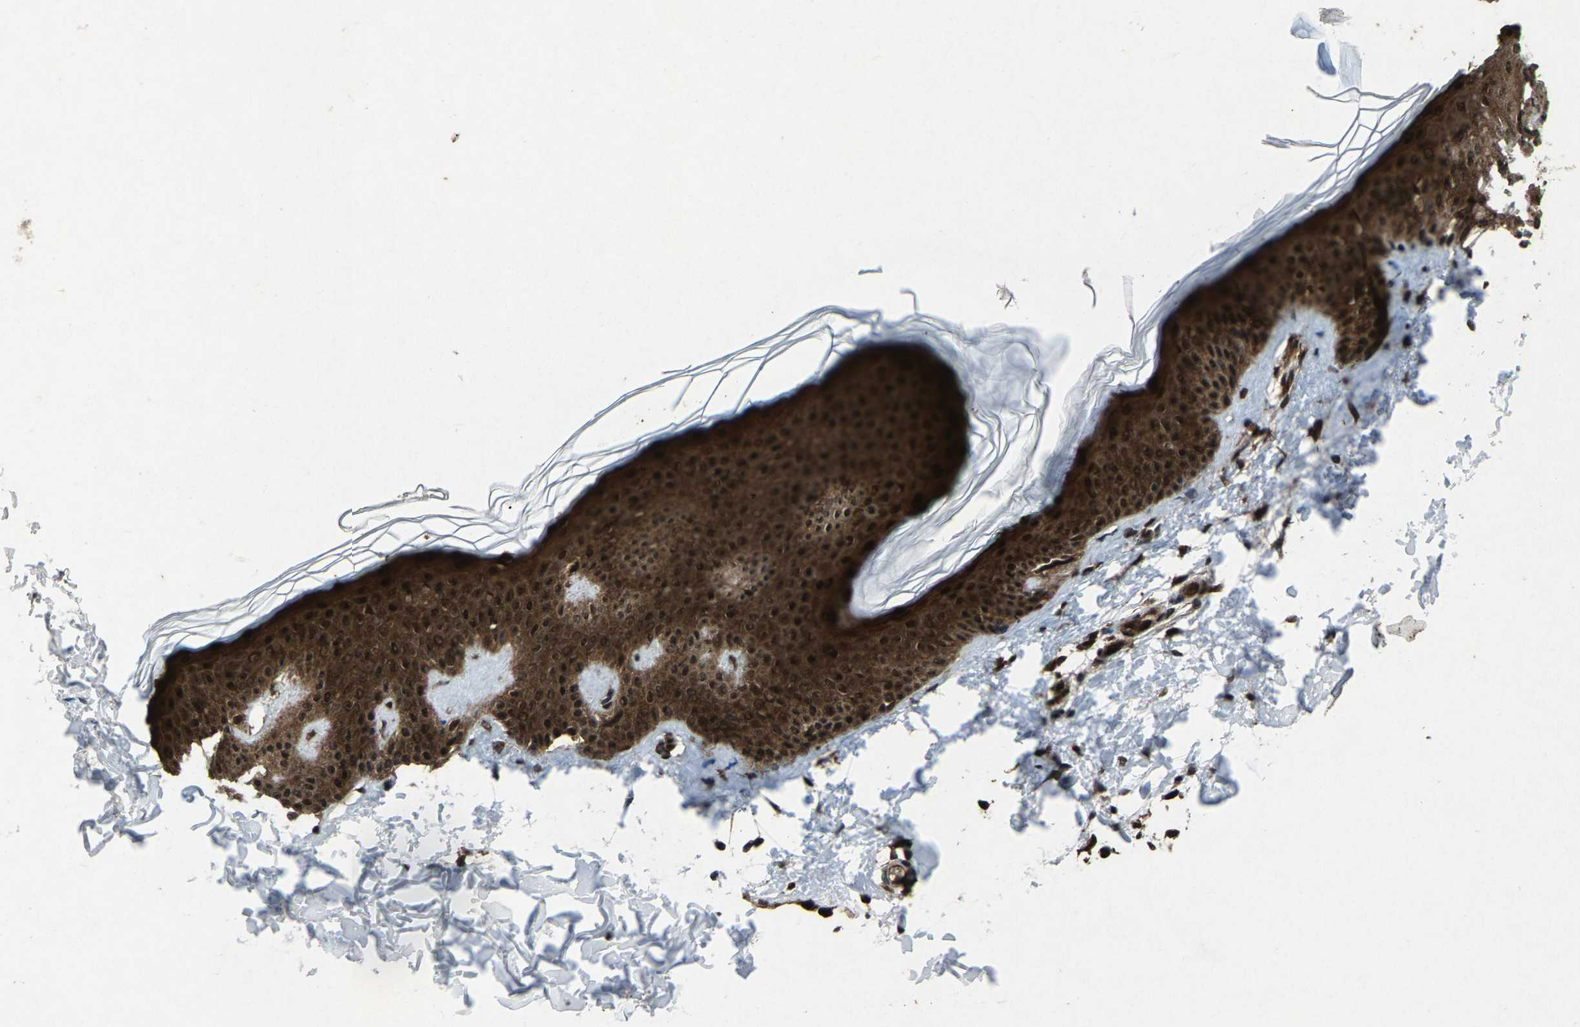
{"staining": {"intensity": "strong", "quantity": ">75%", "location": "nuclear"}, "tissue": "skin", "cell_type": "Fibroblasts", "image_type": "normal", "snomed": [{"axis": "morphology", "description": "Normal tissue, NOS"}, {"axis": "topography", "description": "Skin"}], "caption": "A photomicrograph of human skin stained for a protein reveals strong nuclear brown staining in fibroblasts. Using DAB (brown) and hematoxylin (blue) stains, captured at high magnification using brightfield microscopy.", "gene": "ATXN3", "patient": {"sex": "male", "age": 16}}